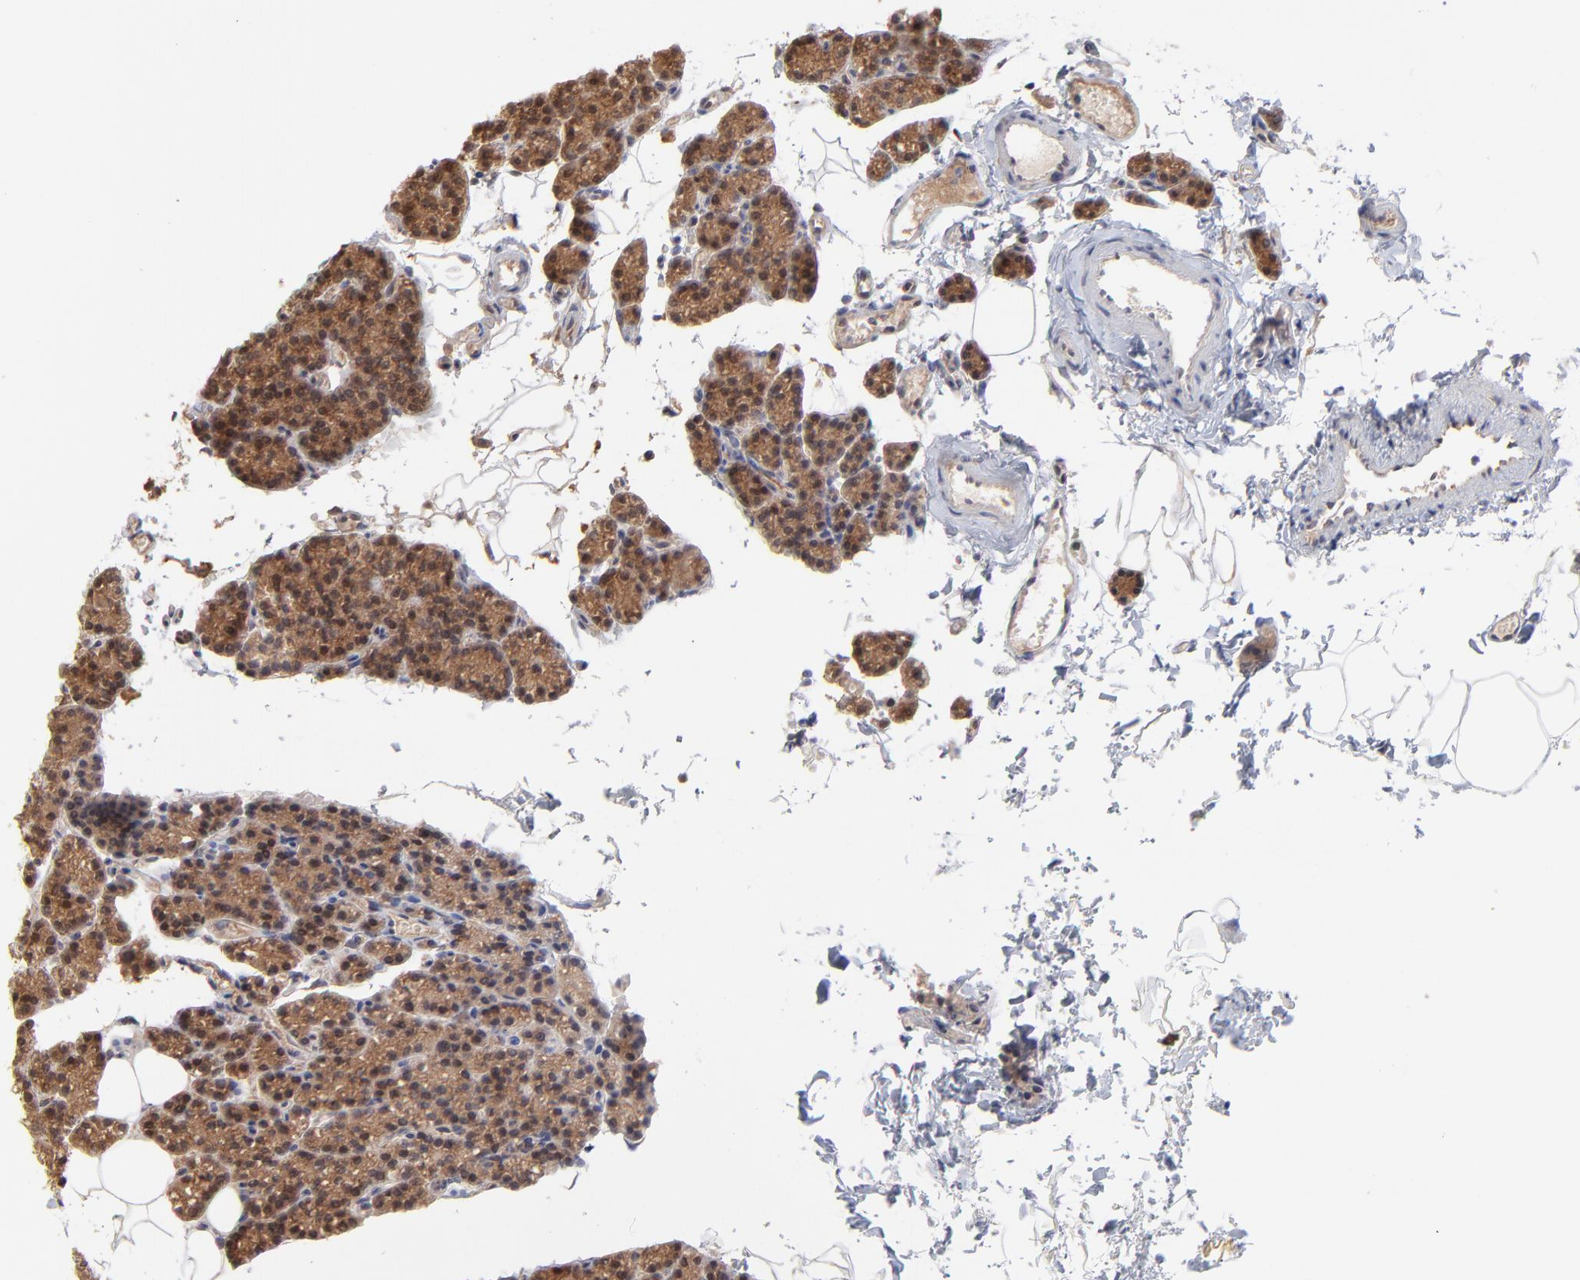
{"staining": {"intensity": "moderate", "quantity": ">75%", "location": "cytoplasmic/membranous"}, "tissue": "parathyroid gland", "cell_type": "Glandular cells", "image_type": "normal", "snomed": [{"axis": "morphology", "description": "Normal tissue, NOS"}, {"axis": "topography", "description": "Parathyroid gland"}], "caption": "An immunohistochemistry (IHC) image of unremarkable tissue is shown. Protein staining in brown highlights moderate cytoplasmic/membranous positivity in parathyroid gland within glandular cells.", "gene": "GART", "patient": {"sex": "female", "age": 60}}